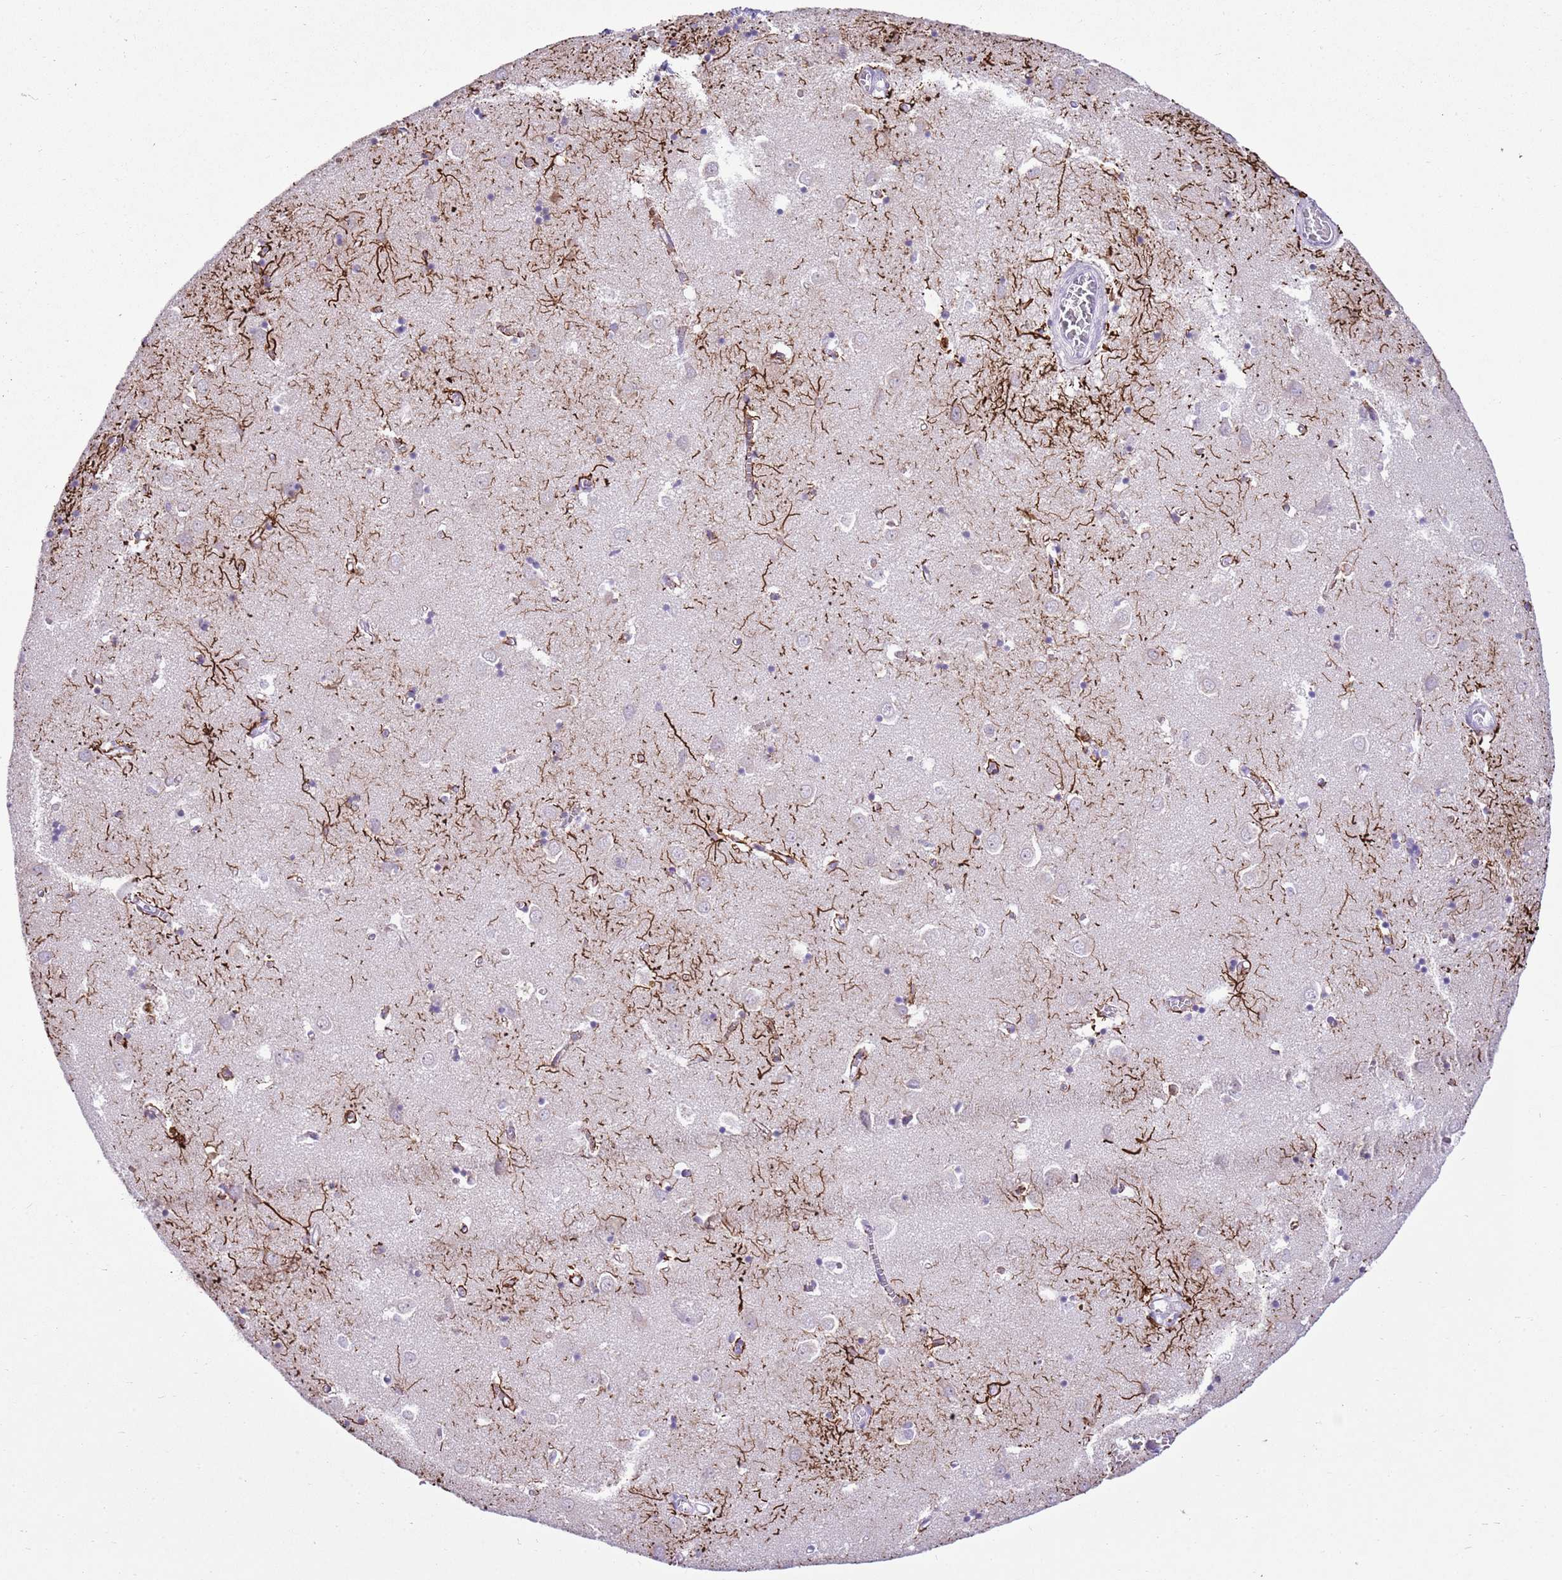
{"staining": {"intensity": "strong", "quantity": "<25%", "location": "cytoplasmic/membranous"}, "tissue": "caudate", "cell_type": "Glial cells", "image_type": "normal", "snomed": [{"axis": "morphology", "description": "Normal tissue, NOS"}, {"axis": "topography", "description": "Lateral ventricle wall"}], "caption": "Immunohistochemical staining of unremarkable human caudate exhibits medium levels of strong cytoplasmic/membranous staining in approximately <25% of glial cells.", "gene": "XPO7", "patient": {"sex": "male", "age": 70}}